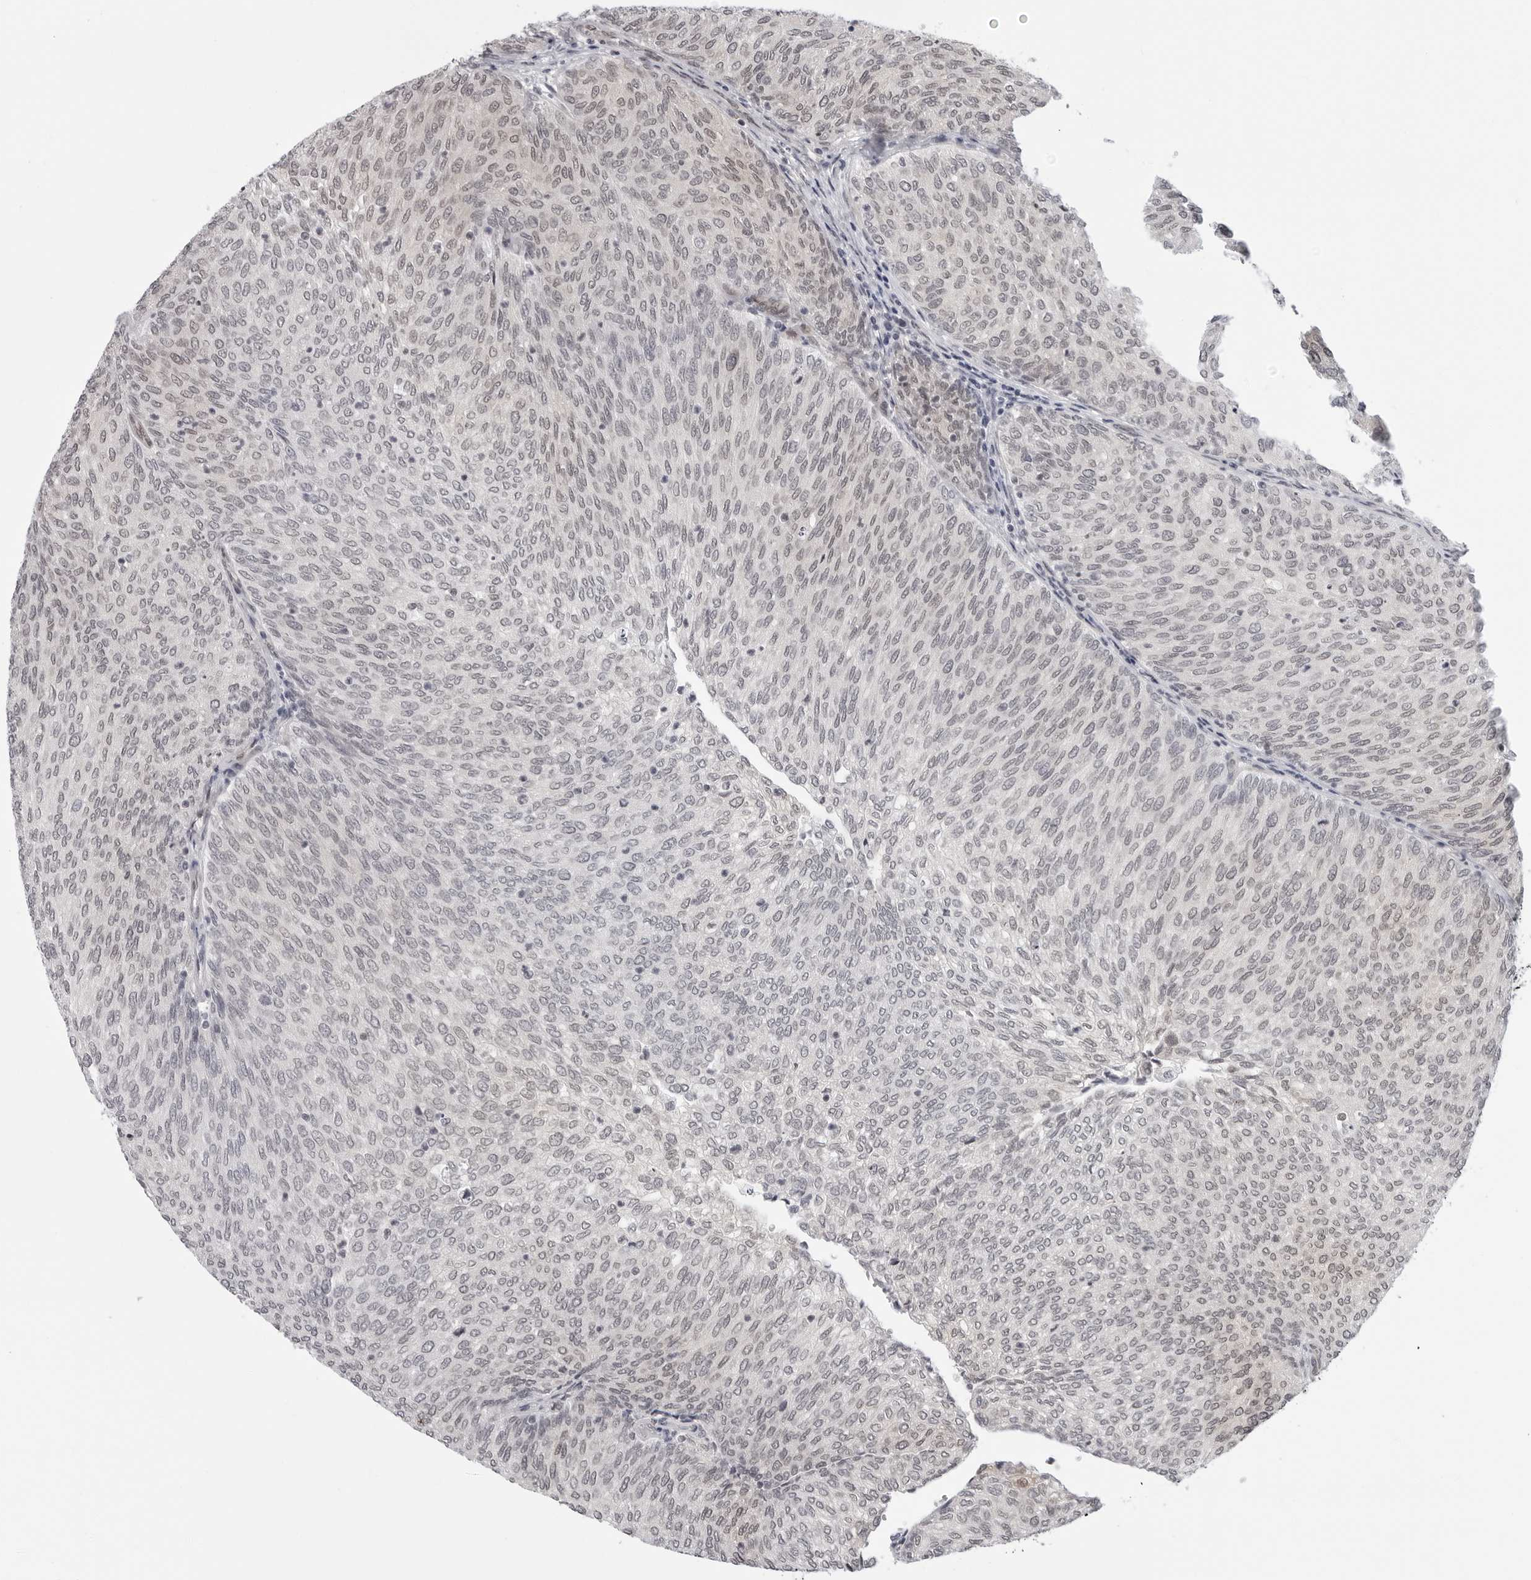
{"staining": {"intensity": "weak", "quantity": "<25%", "location": "cytoplasmic/membranous"}, "tissue": "urothelial cancer", "cell_type": "Tumor cells", "image_type": "cancer", "snomed": [{"axis": "morphology", "description": "Urothelial carcinoma, Low grade"}, {"axis": "topography", "description": "Urinary bladder"}], "caption": "Immunohistochemistry (IHC) of urothelial cancer reveals no expression in tumor cells.", "gene": "CASP7", "patient": {"sex": "female", "age": 79}}